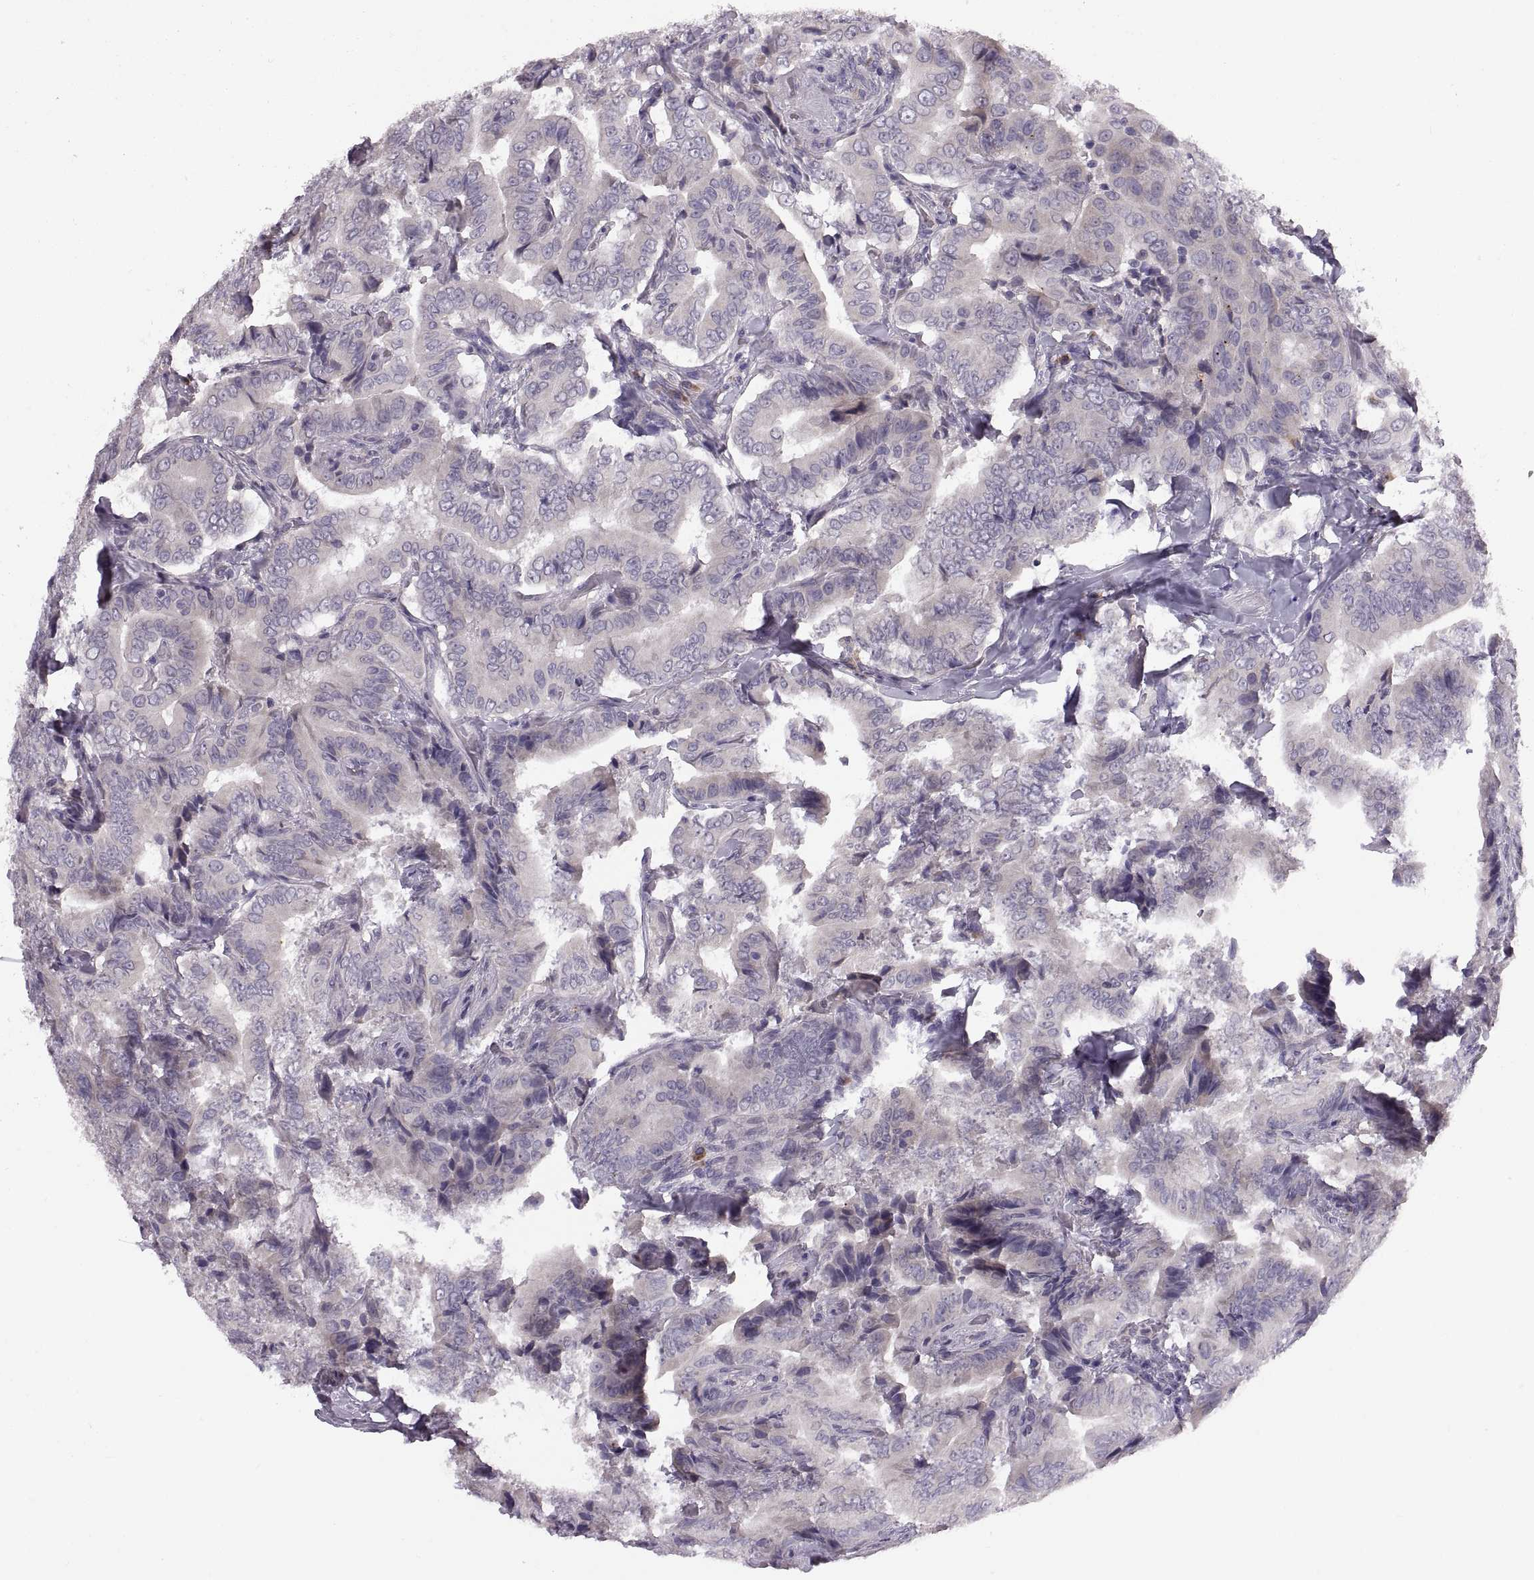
{"staining": {"intensity": "negative", "quantity": "none", "location": "none"}, "tissue": "thyroid cancer", "cell_type": "Tumor cells", "image_type": "cancer", "snomed": [{"axis": "morphology", "description": "Papillary adenocarcinoma, NOS"}, {"axis": "topography", "description": "Thyroid gland"}], "caption": "Immunohistochemical staining of thyroid cancer (papillary adenocarcinoma) shows no significant staining in tumor cells. The staining is performed using DAB brown chromogen with nuclei counter-stained in using hematoxylin.", "gene": "ADH6", "patient": {"sex": "male", "age": 61}}